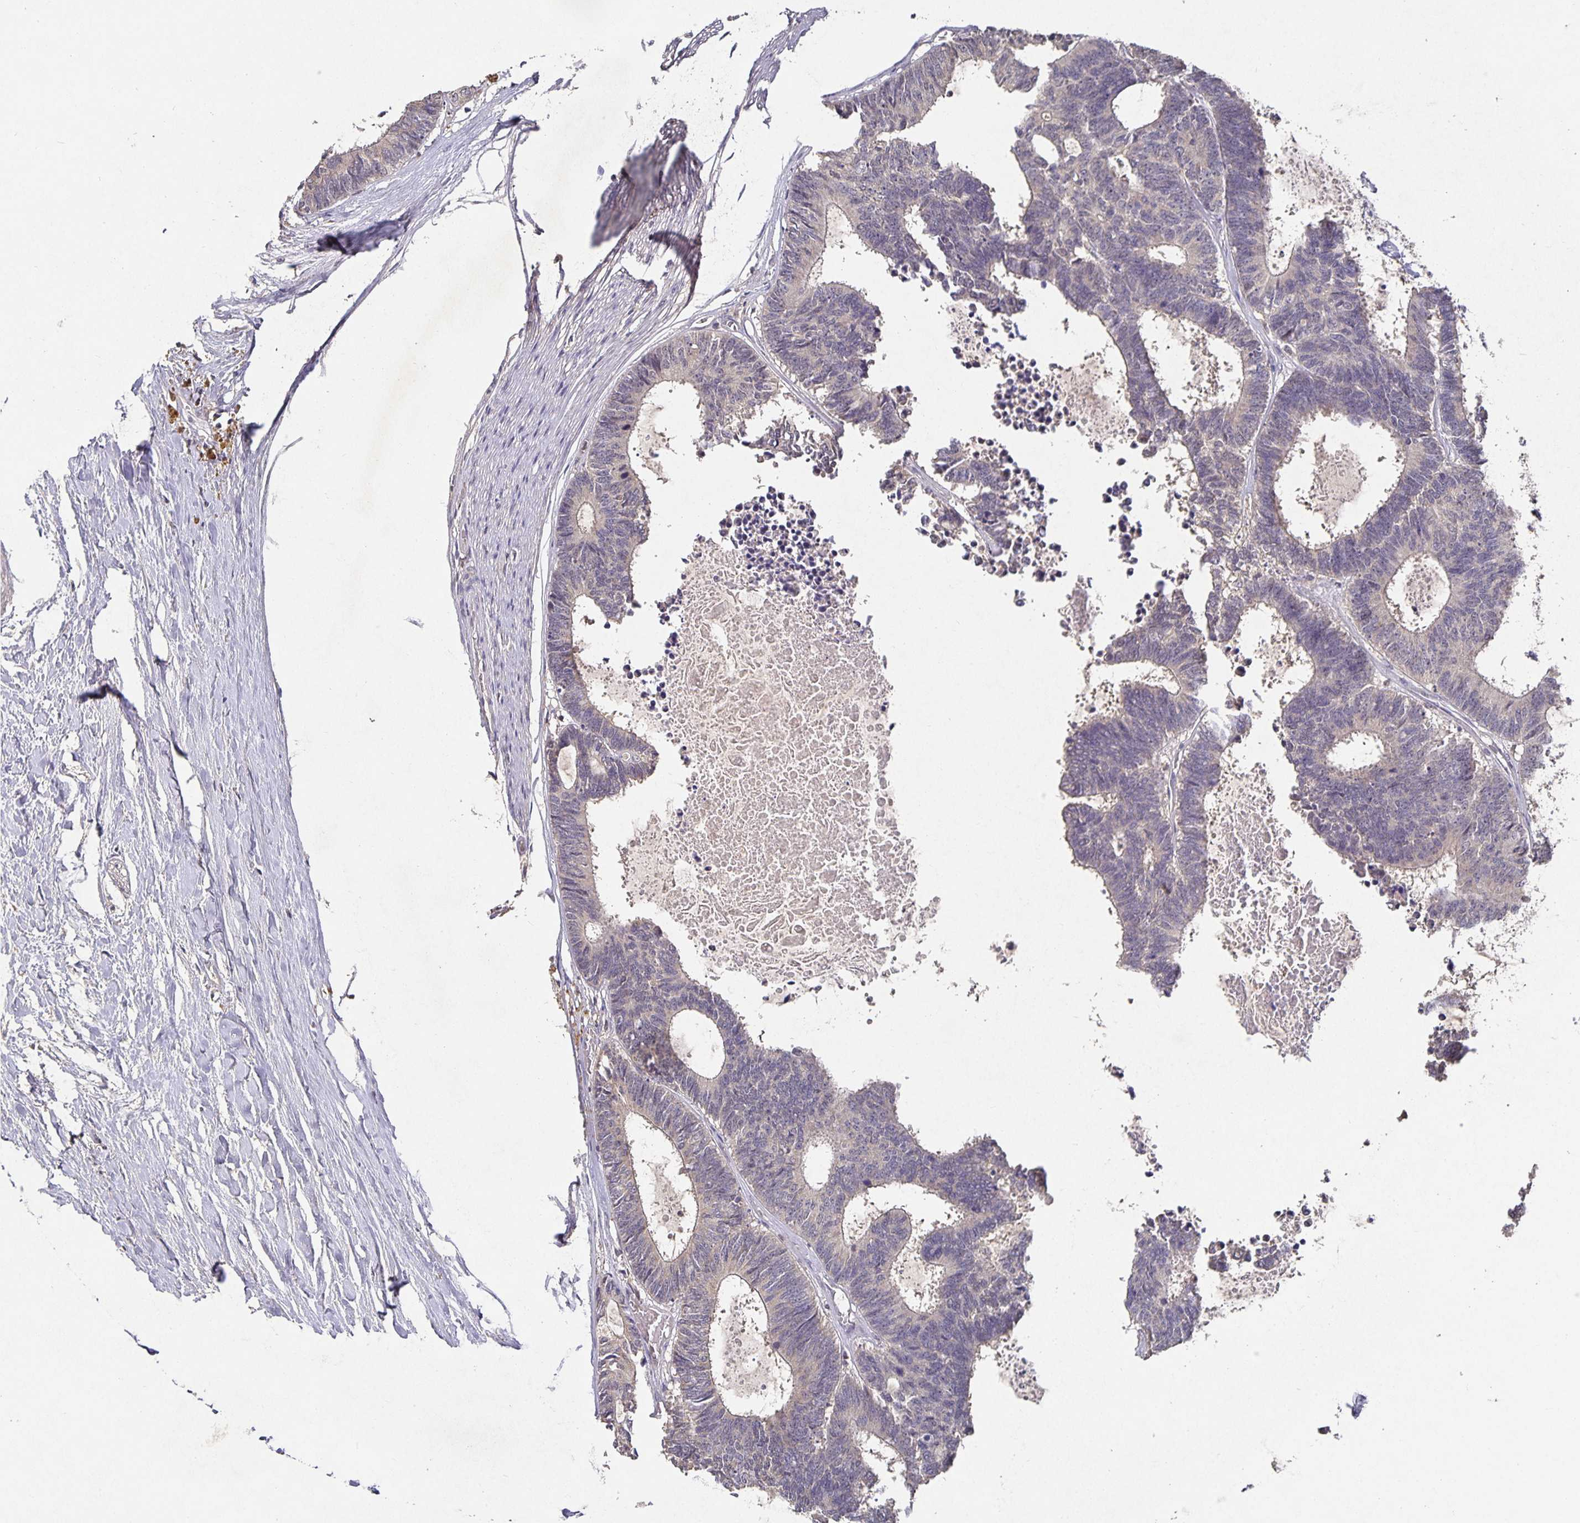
{"staining": {"intensity": "weak", "quantity": "<25%", "location": "cytoplasmic/membranous"}, "tissue": "colorectal cancer", "cell_type": "Tumor cells", "image_type": "cancer", "snomed": [{"axis": "morphology", "description": "Adenocarcinoma, NOS"}, {"axis": "topography", "description": "Colon"}, {"axis": "topography", "description": "Rectum"}], "caption": "This is an immunohistochemistry (IHC) image of colorectal adenocarcinoma. There is no expression in tumor cells.", "gene": "HEPN1", "patient": {"sex": "male", "age": 57}}